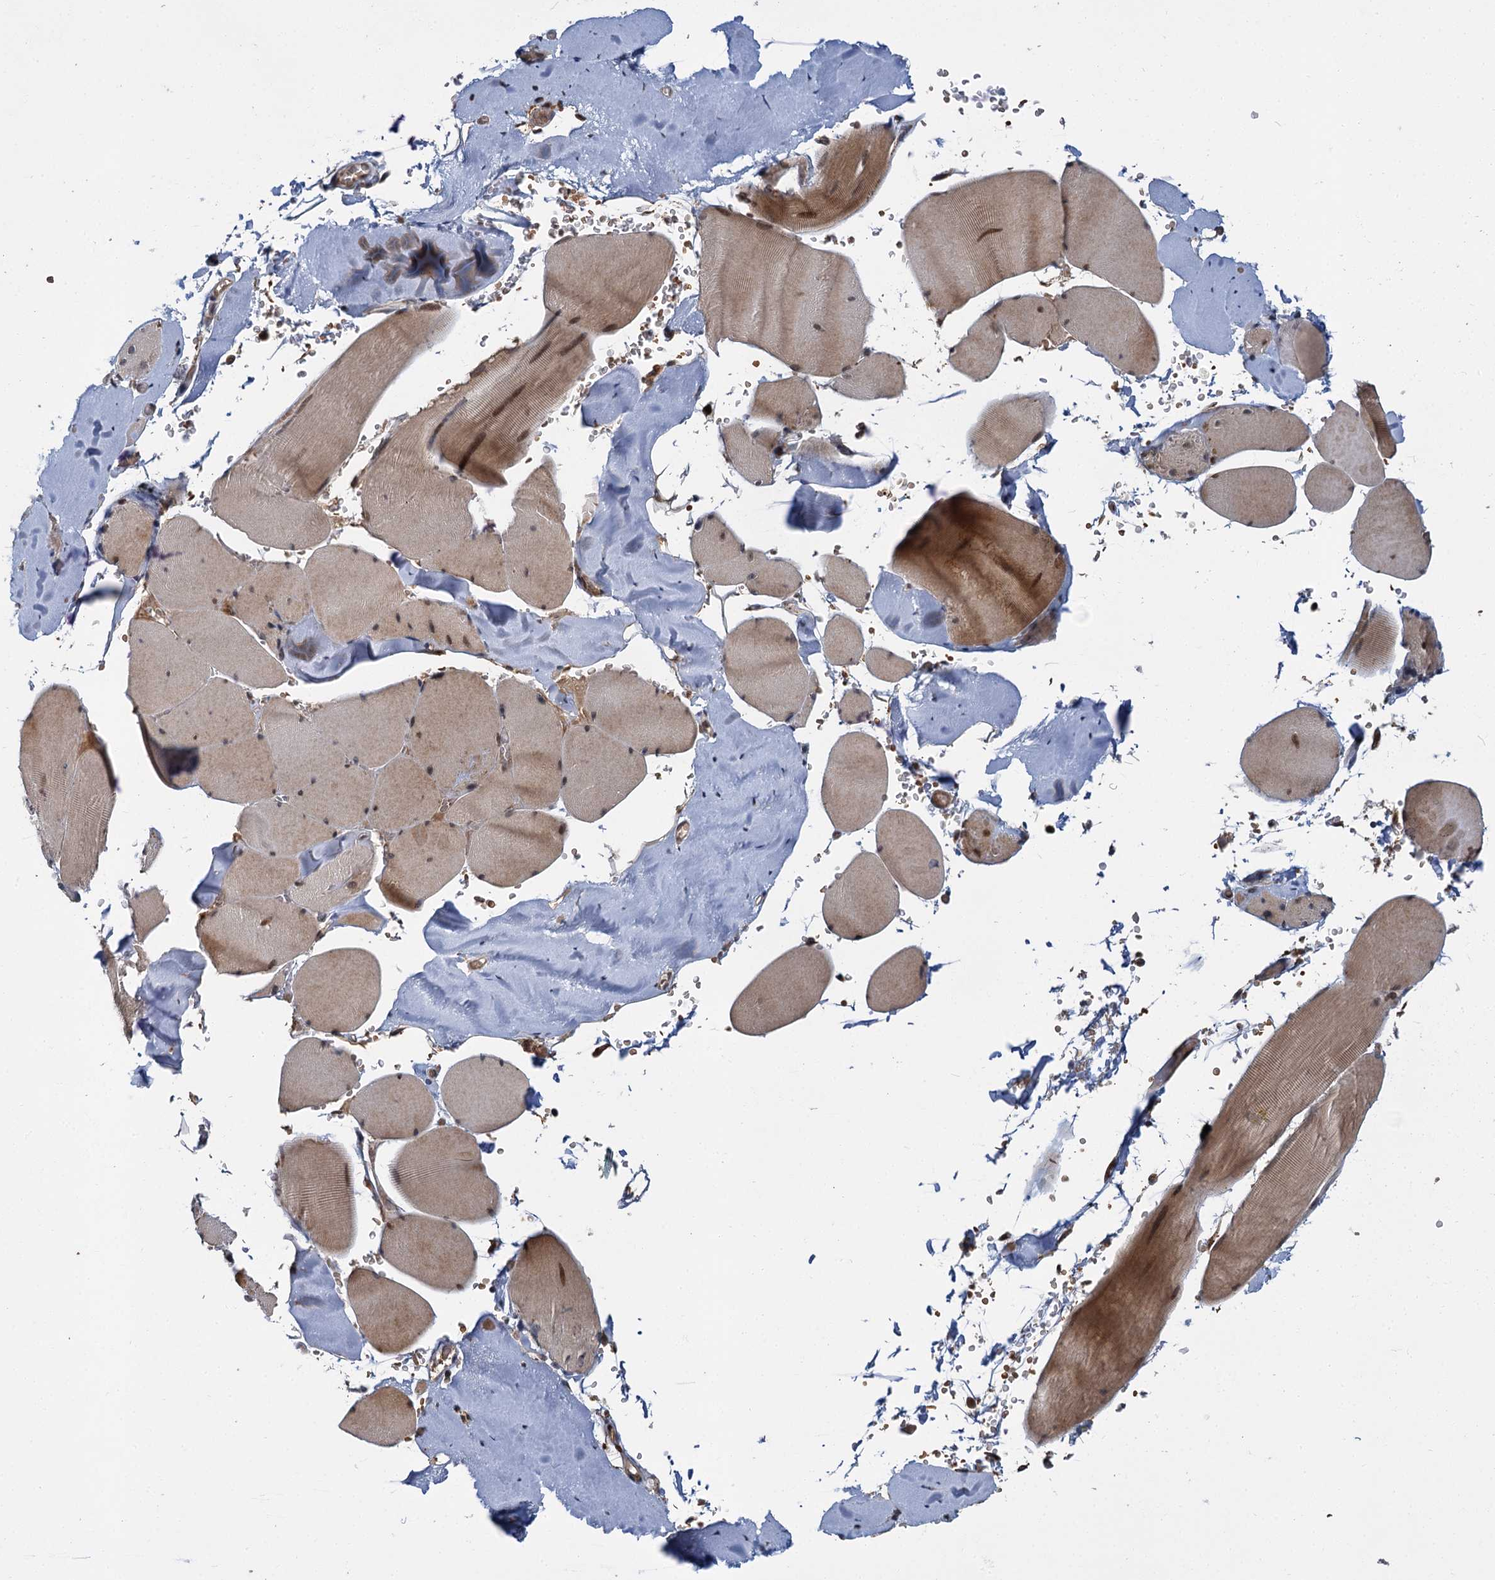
{"staining": {"intensity": "moderate", "quantity": ">75%", "location": "cytoplasmic/membranous,nuclear"}, "tissue": "skeletal muscle", "cell_type": "Myocytes", "image_type": "normal", "snomed": [{"axis": "morphology", "description": "Normal tissue, NOS"}, {"axis": "topography", "description": "Skeletal muscle"}, {"axis": "topography", "description": "Head-Neck"}], "caption": "Immunohistochemistry of unremarkable skeletal muscle displays medium levels of moderate cytoplasmic/membranous,nuclear expression in approximately >75% of myocytes.", "gene": "APBA2", "patient": {"sex": "male", "age": 66}}